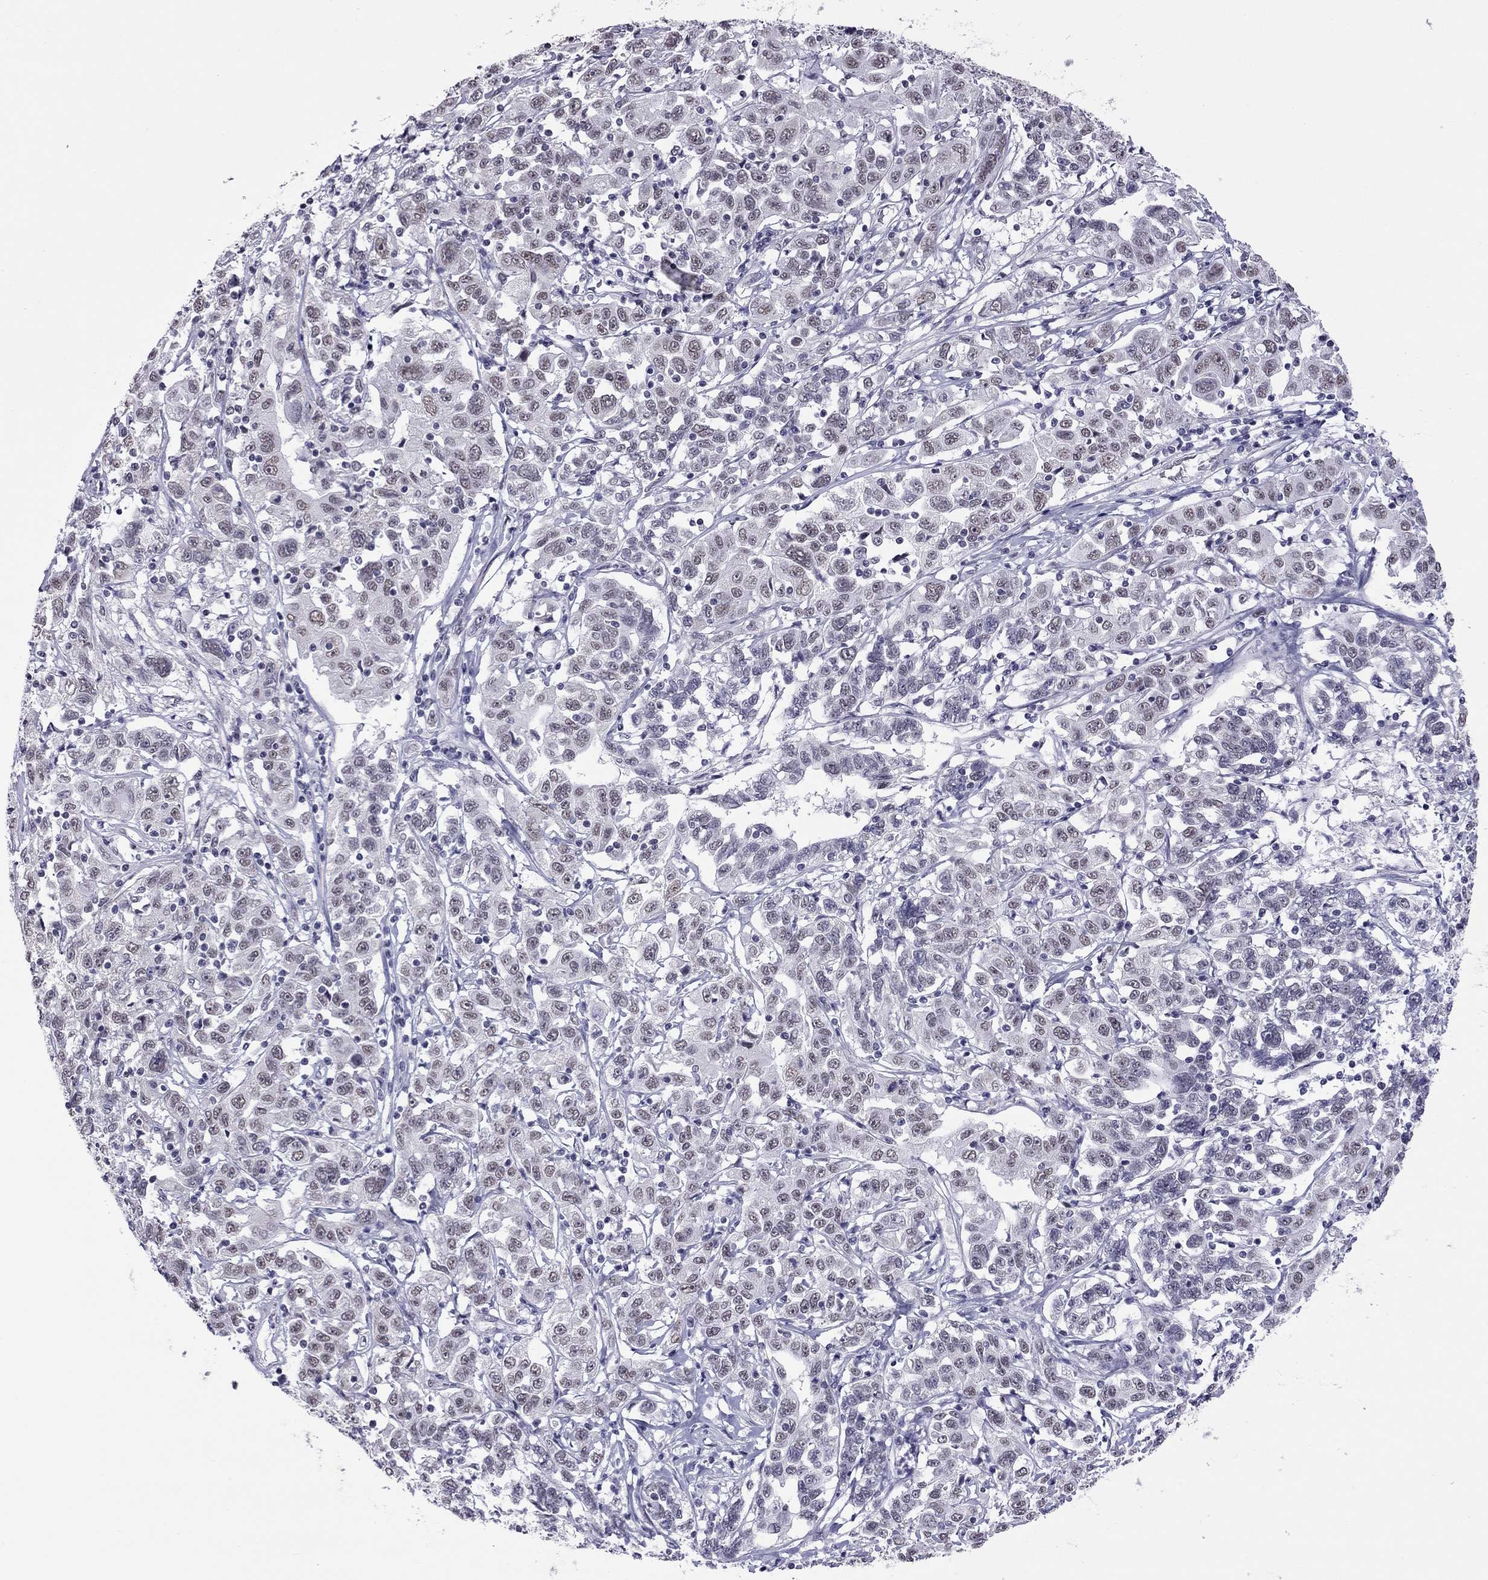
{"staining": {"intensity": "negative", "quantity": "none", "location": "none"}, "tissue": "liver cancer", "cell_type": "Tumor cells", "image_type": "cancer", "snomed": [{"axis": "morphology", "description": "Adenocarcinoma, NOS"}, {"axis": "morphology", "description": "Cholangiocarcinoma"}, {"axis": "topography", "description": "Liver"}], "caption": "IHC of human cholangiocarcinoma (liver) exhibits no positivity in tumor cells.", "gene": "PPP1R3A", "patient": {"sex": "male", "age": 64}}